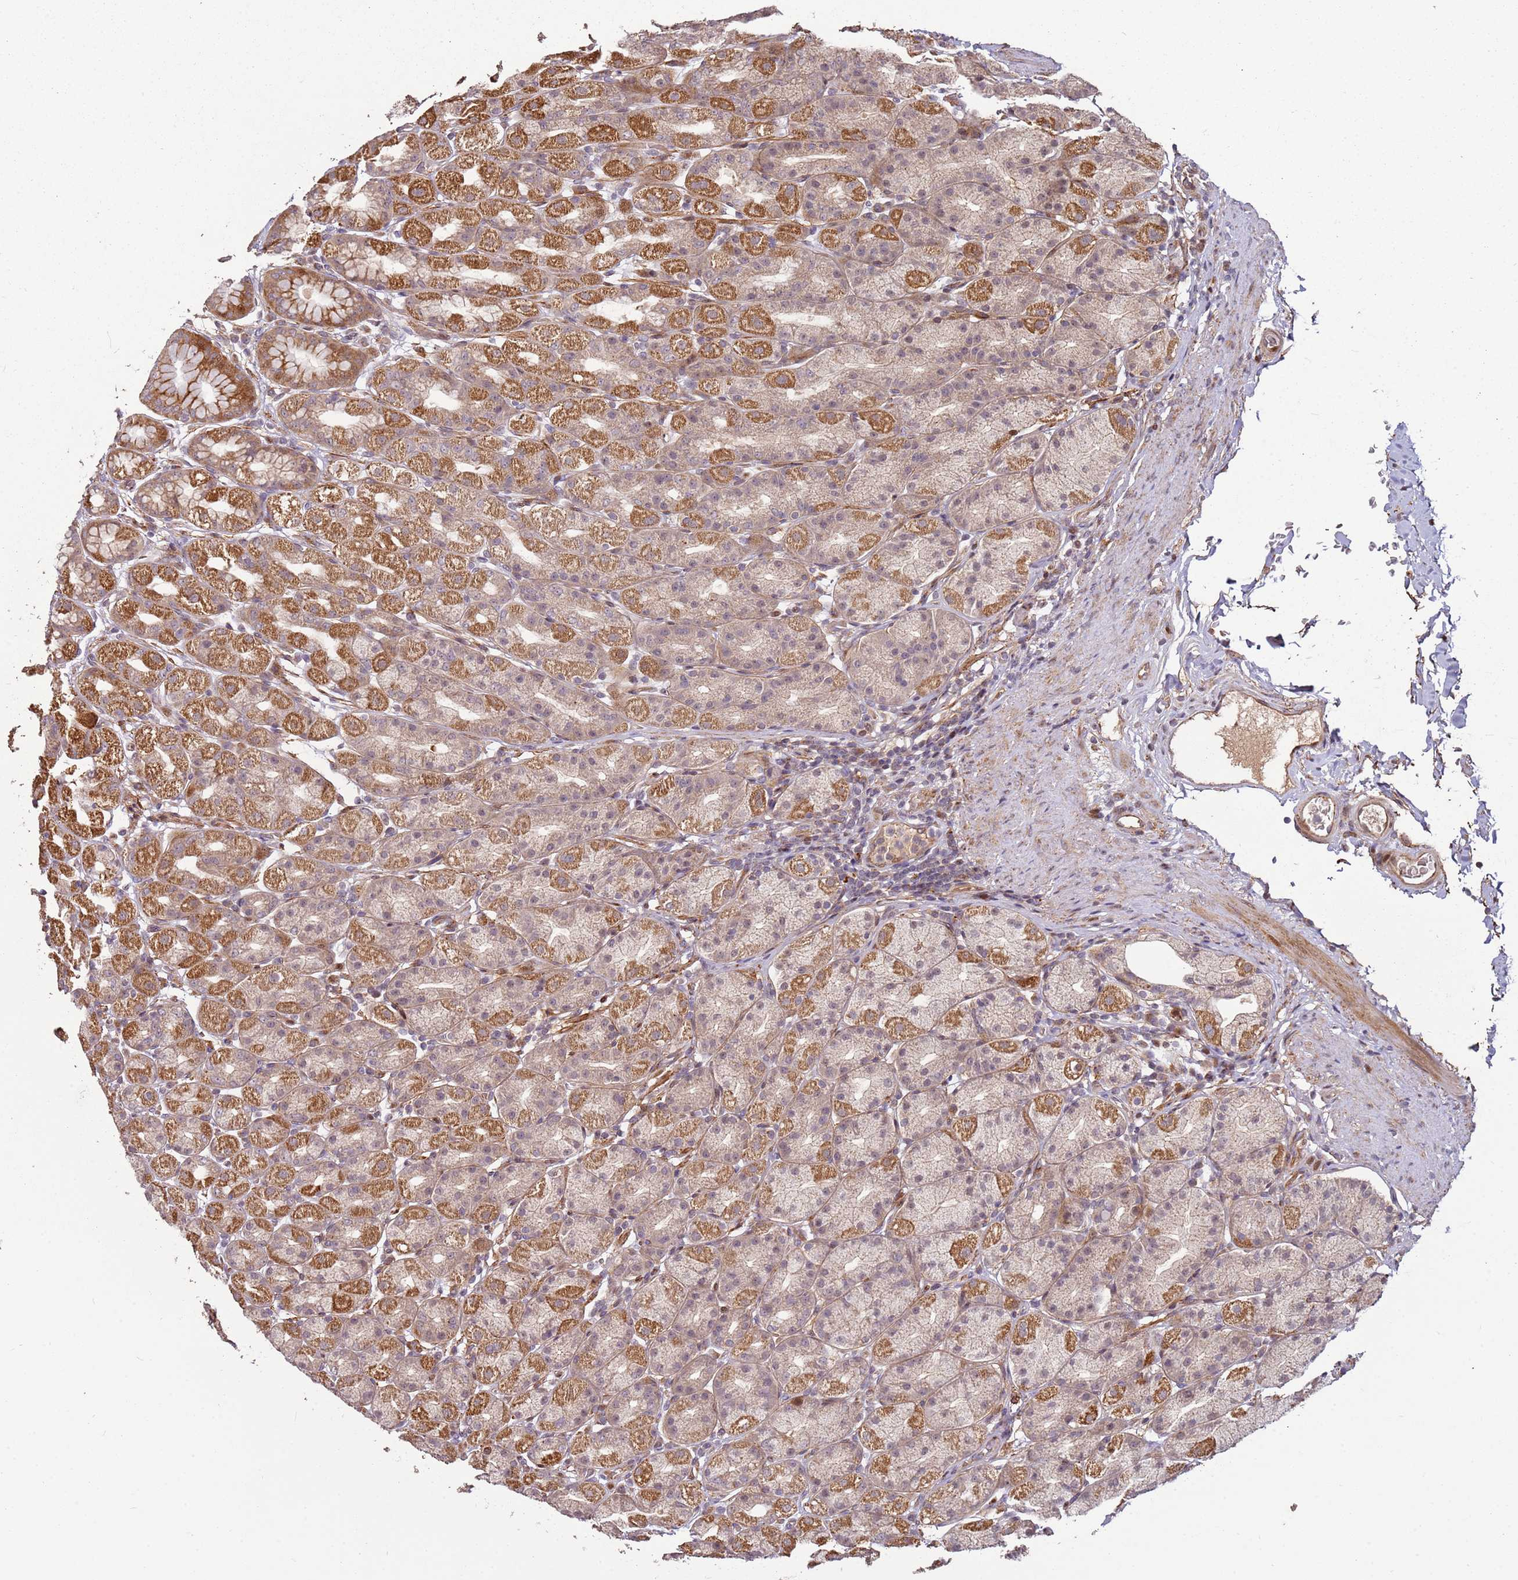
{"staining": {"intensity": "strong", "quantity": "25%-75%", "location": "cytoplasmic/membranous"}, "tissue": "stomach", "cell_type": "Glandular cells", "image_type": "normal", "snomed": [{"axis": "morphology", "description": "Normal tissue, NOS"}, {"axis": "topography", "description": "Stomach, upper"}], "caption": "Protein expression analysis of normal stomach exhibits strong cytoplasmic/membranous positivity in approximately 25%-75% of glandular cells.", "gene": "RHBDL1", "patient": {"sex": "male", "age": 68}}